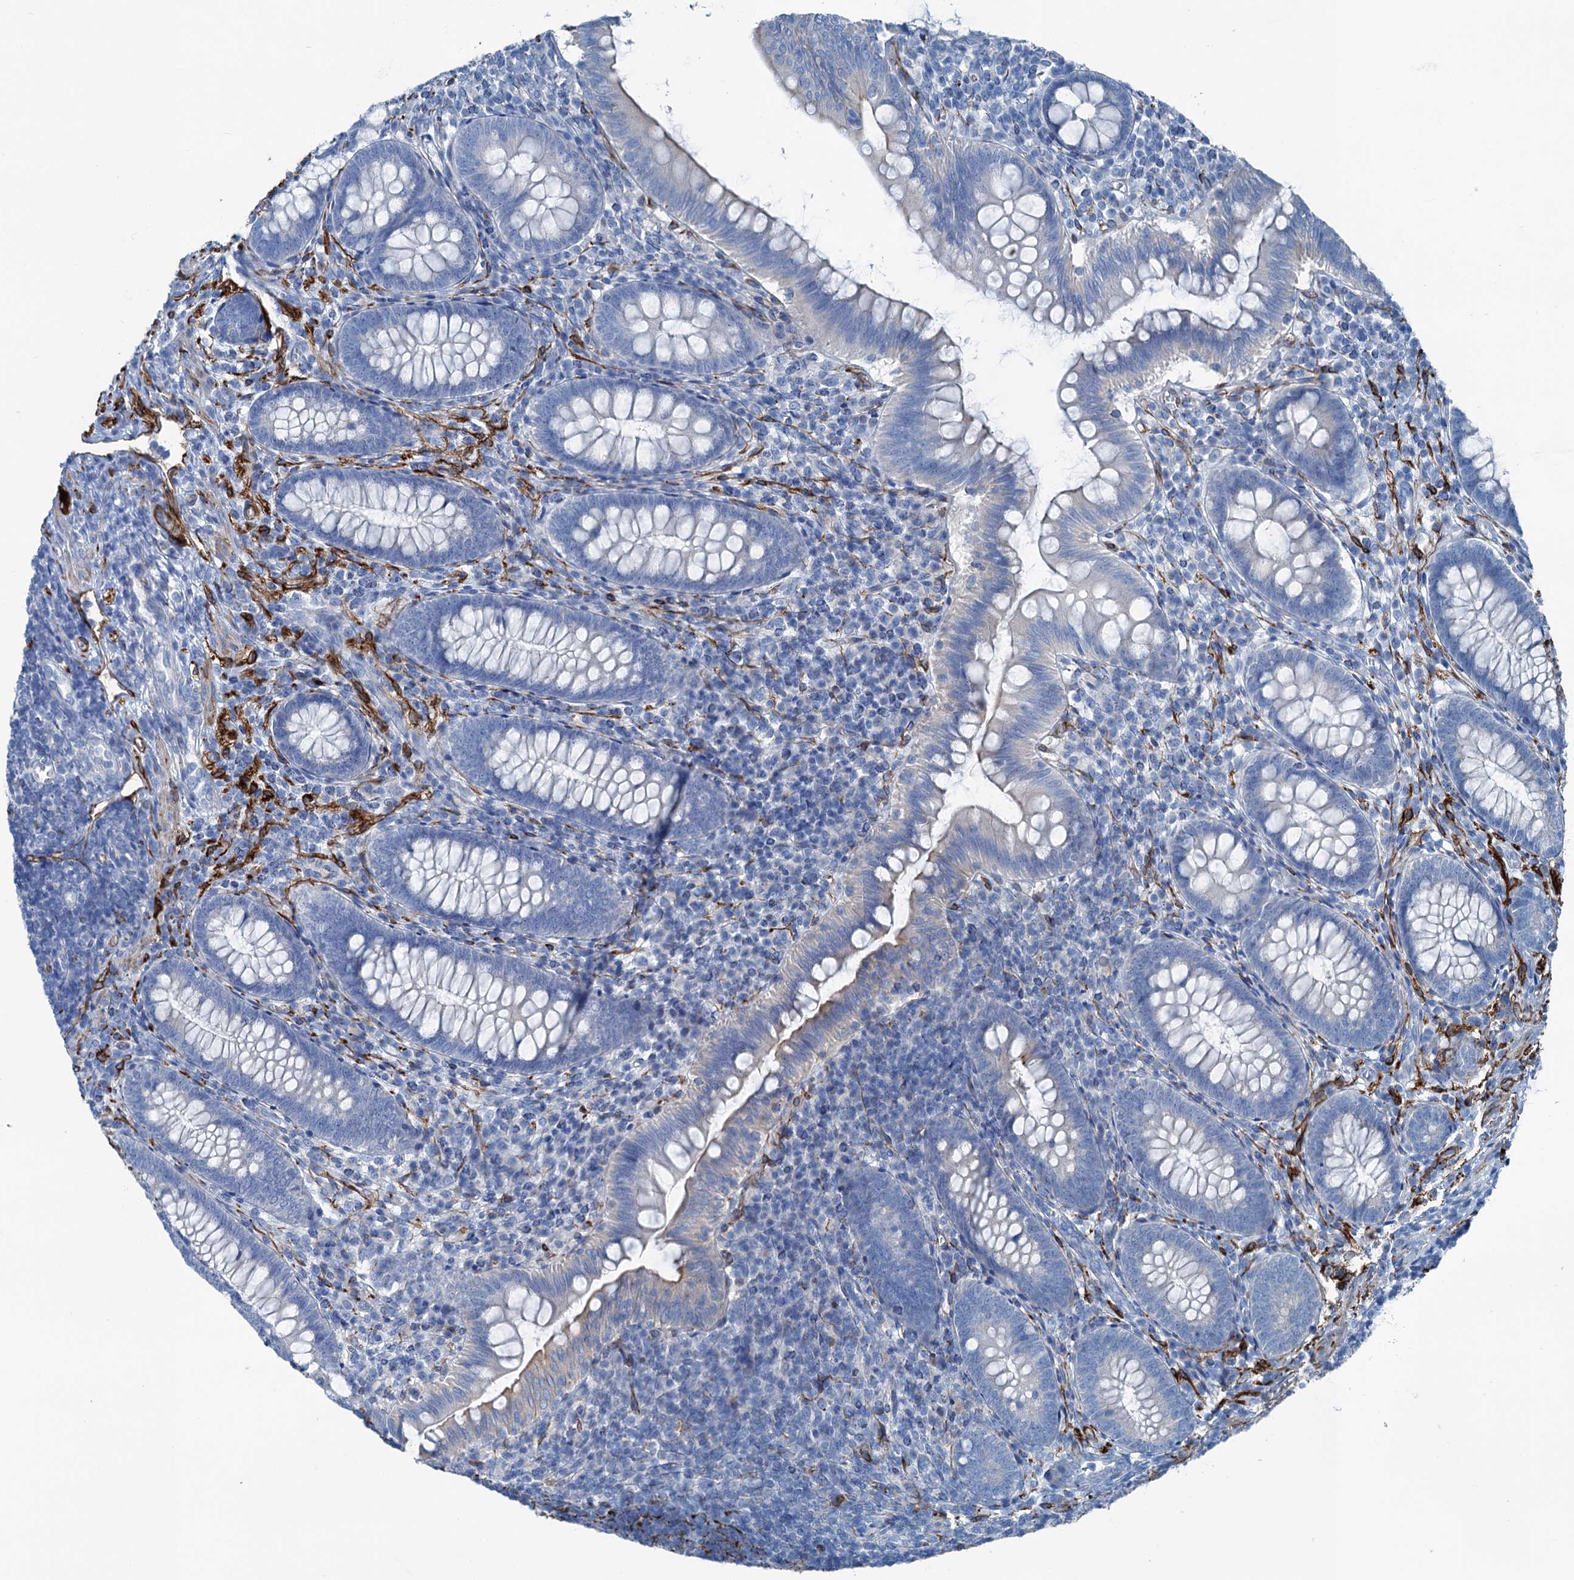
{"staining": {"intensity": "negative", "quantity": "none", "location": "none"}, "tissue": "appendix", "cell_type": "Glandular cells", "image_type": "normal", "snomed": [{"axis": "morphology", "description": "Normal tissue, NOS"}, {"axis": "topography", "description": "Appendix"}], "caption": "Immunohistochemistry (IHC) image of unremarkable appendix: human appendix stained with DAB exhibits no significant protein staining in glandular cells.", "gene": "CALCOCO1", "patient": {"sex": "male", "age": 14}}